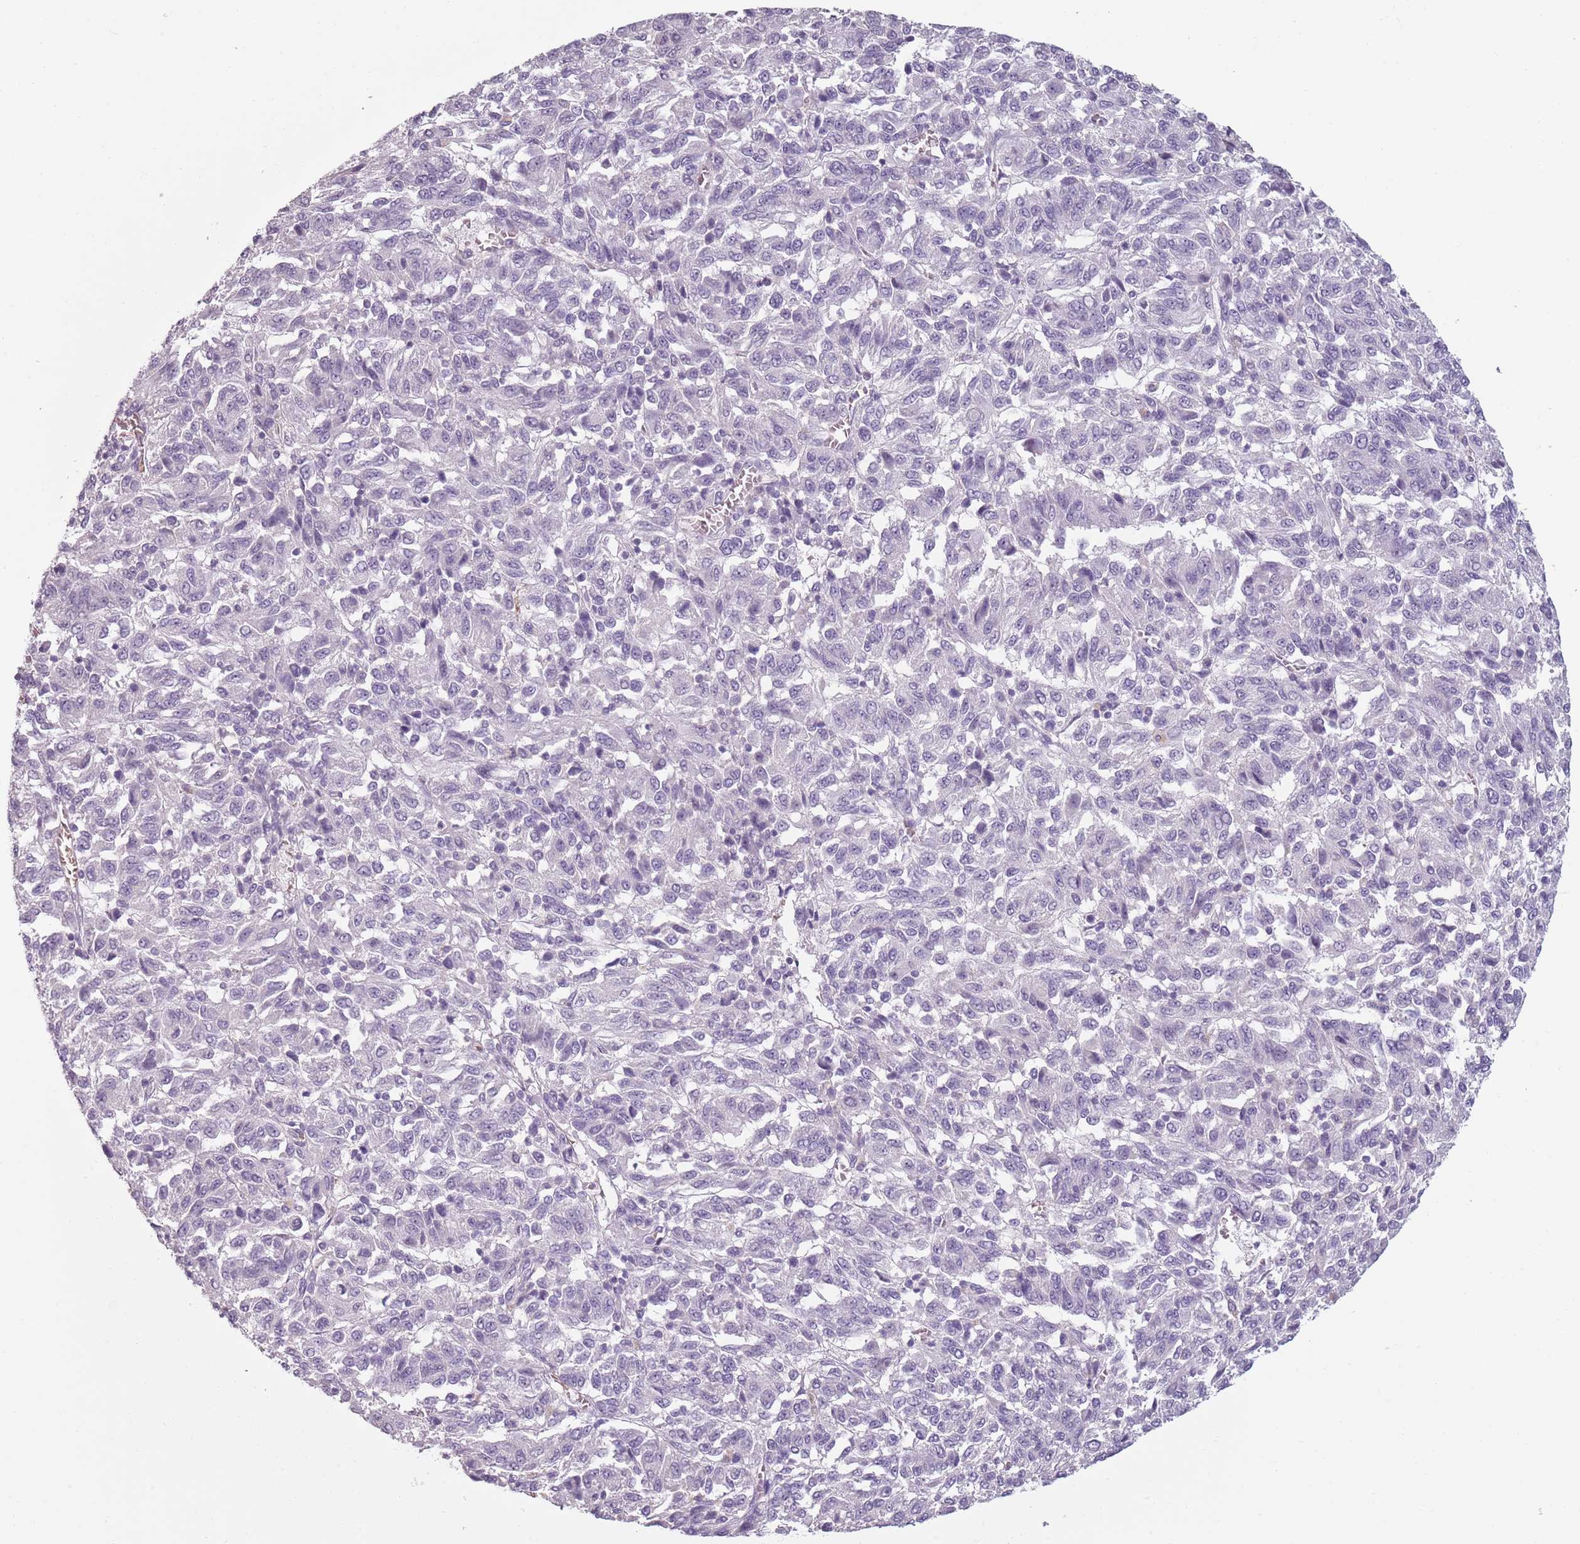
{"staining": {"intensity": "negative", "quantity": "none", "location": "none"}, "tissue": "melanoma", "cell_type": "Tumor cells", "image_type": "cancer", "snomed": [{"axis": "morphology", "description": "Malignant melanoma, Metastatic site"}, {"axis": "topography", "description": "Lung"}], "caption": "Immunohistochemical staining of melanoma demonstrates no significant expression in tumor cells.", "gene": "PIEZO1", "patient": {"sex": "male", "age": 64}}